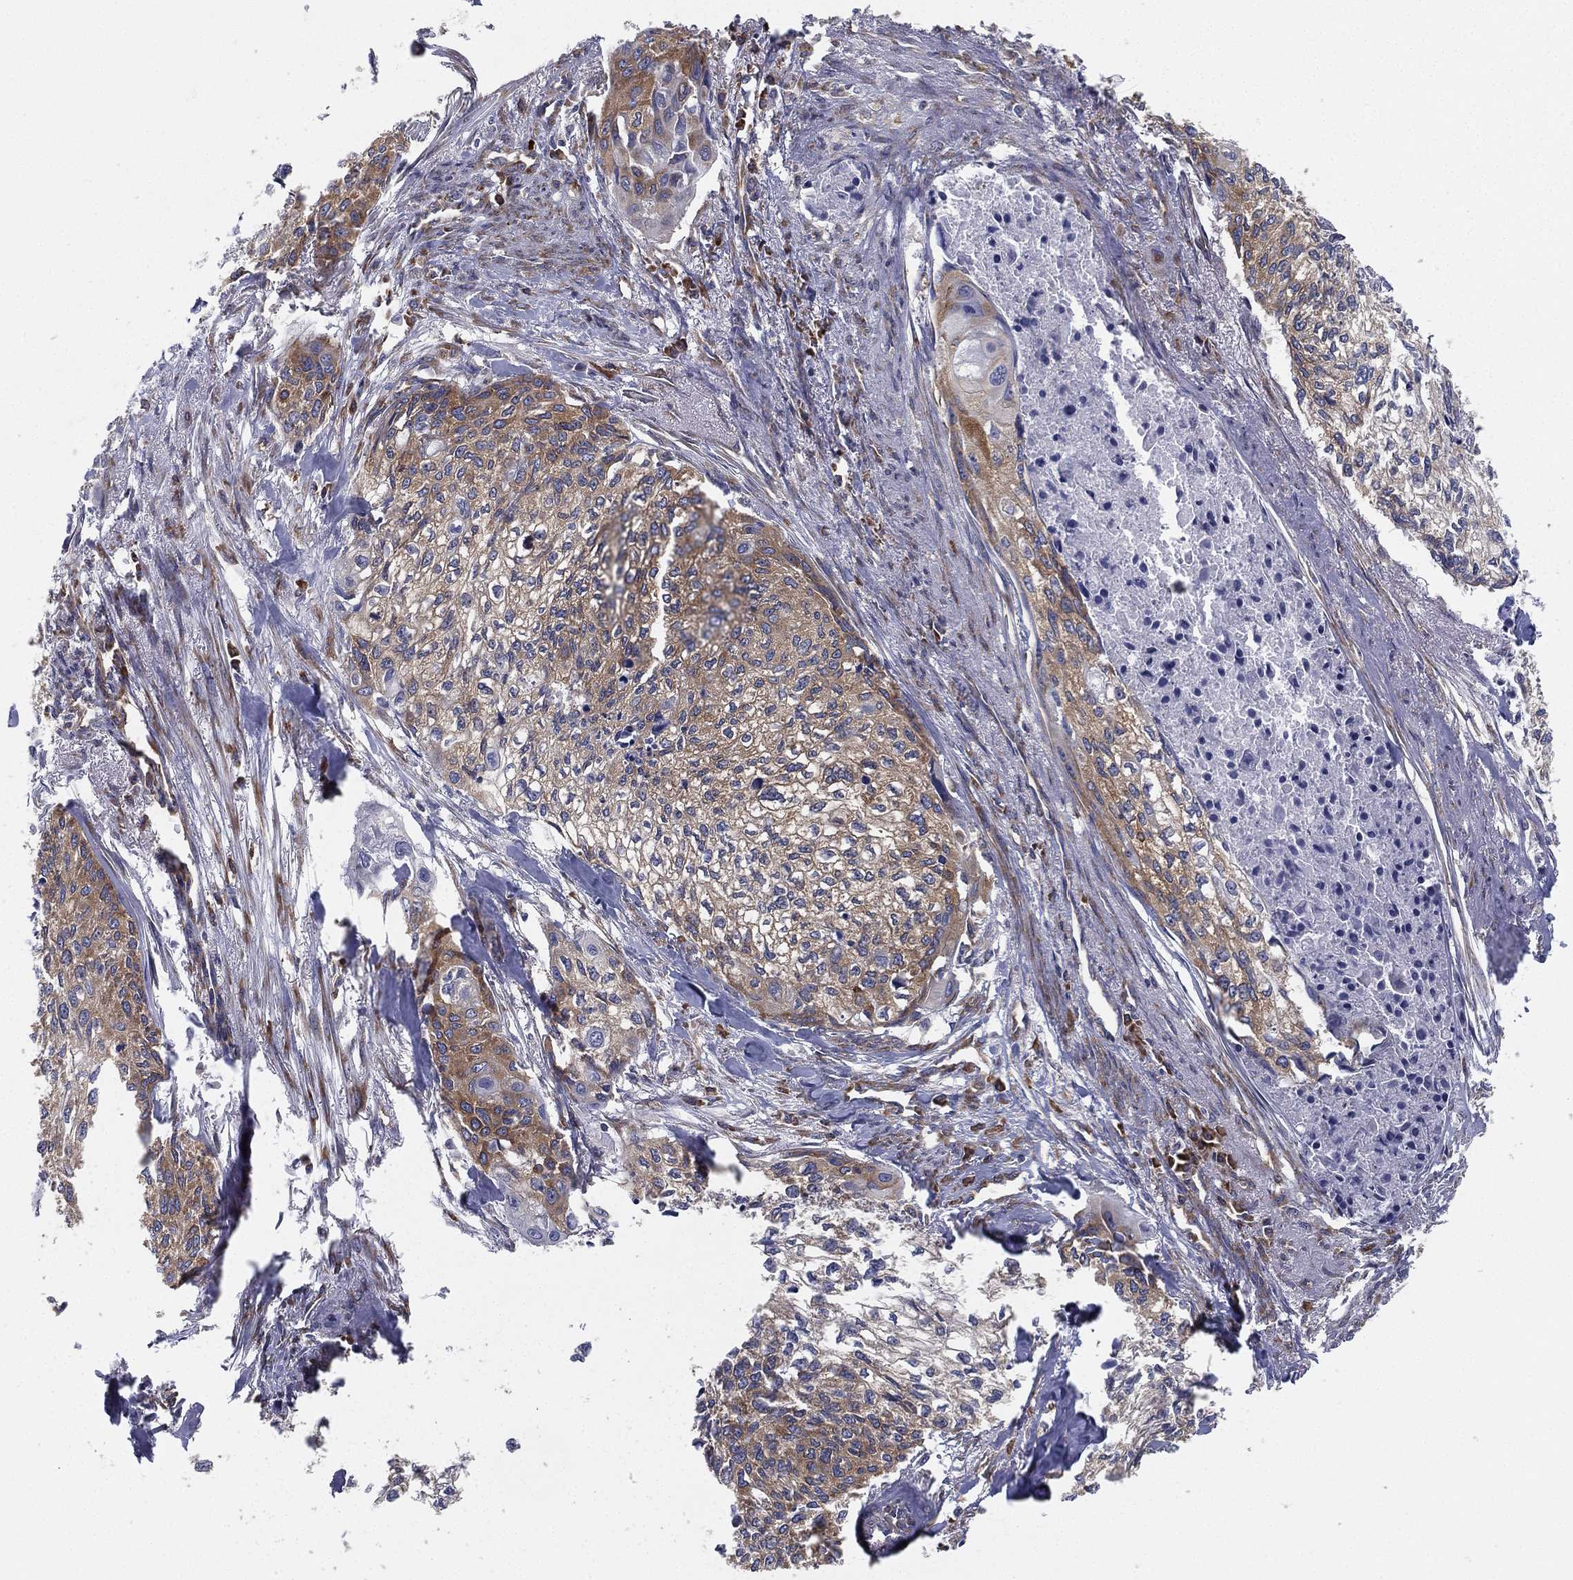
{"staining": {"intensity": "moderate", "quantity": "25%-75%", "location": "cytoplasmic/membranous"}, "tissue": "cervical cancer", "cell_type": "Tumor cells", "image_type": "cancer", "snomed": [{"axis": "morphology", "description": "Squamous cell carcinoma, NOS"}, {"axis": "topography", "description": "Cervix"}], "caption": "Cervical cancer stained with immunohistochemistry (IHC) shows moderate cytoplasmic/membranous positivity in approximately 25%-75% of tumor cells. (Brightfield microscopy of DAB IHC at high magnification).", "gene": "FARSA", "patient": {"sex": "female", "age": 58}}